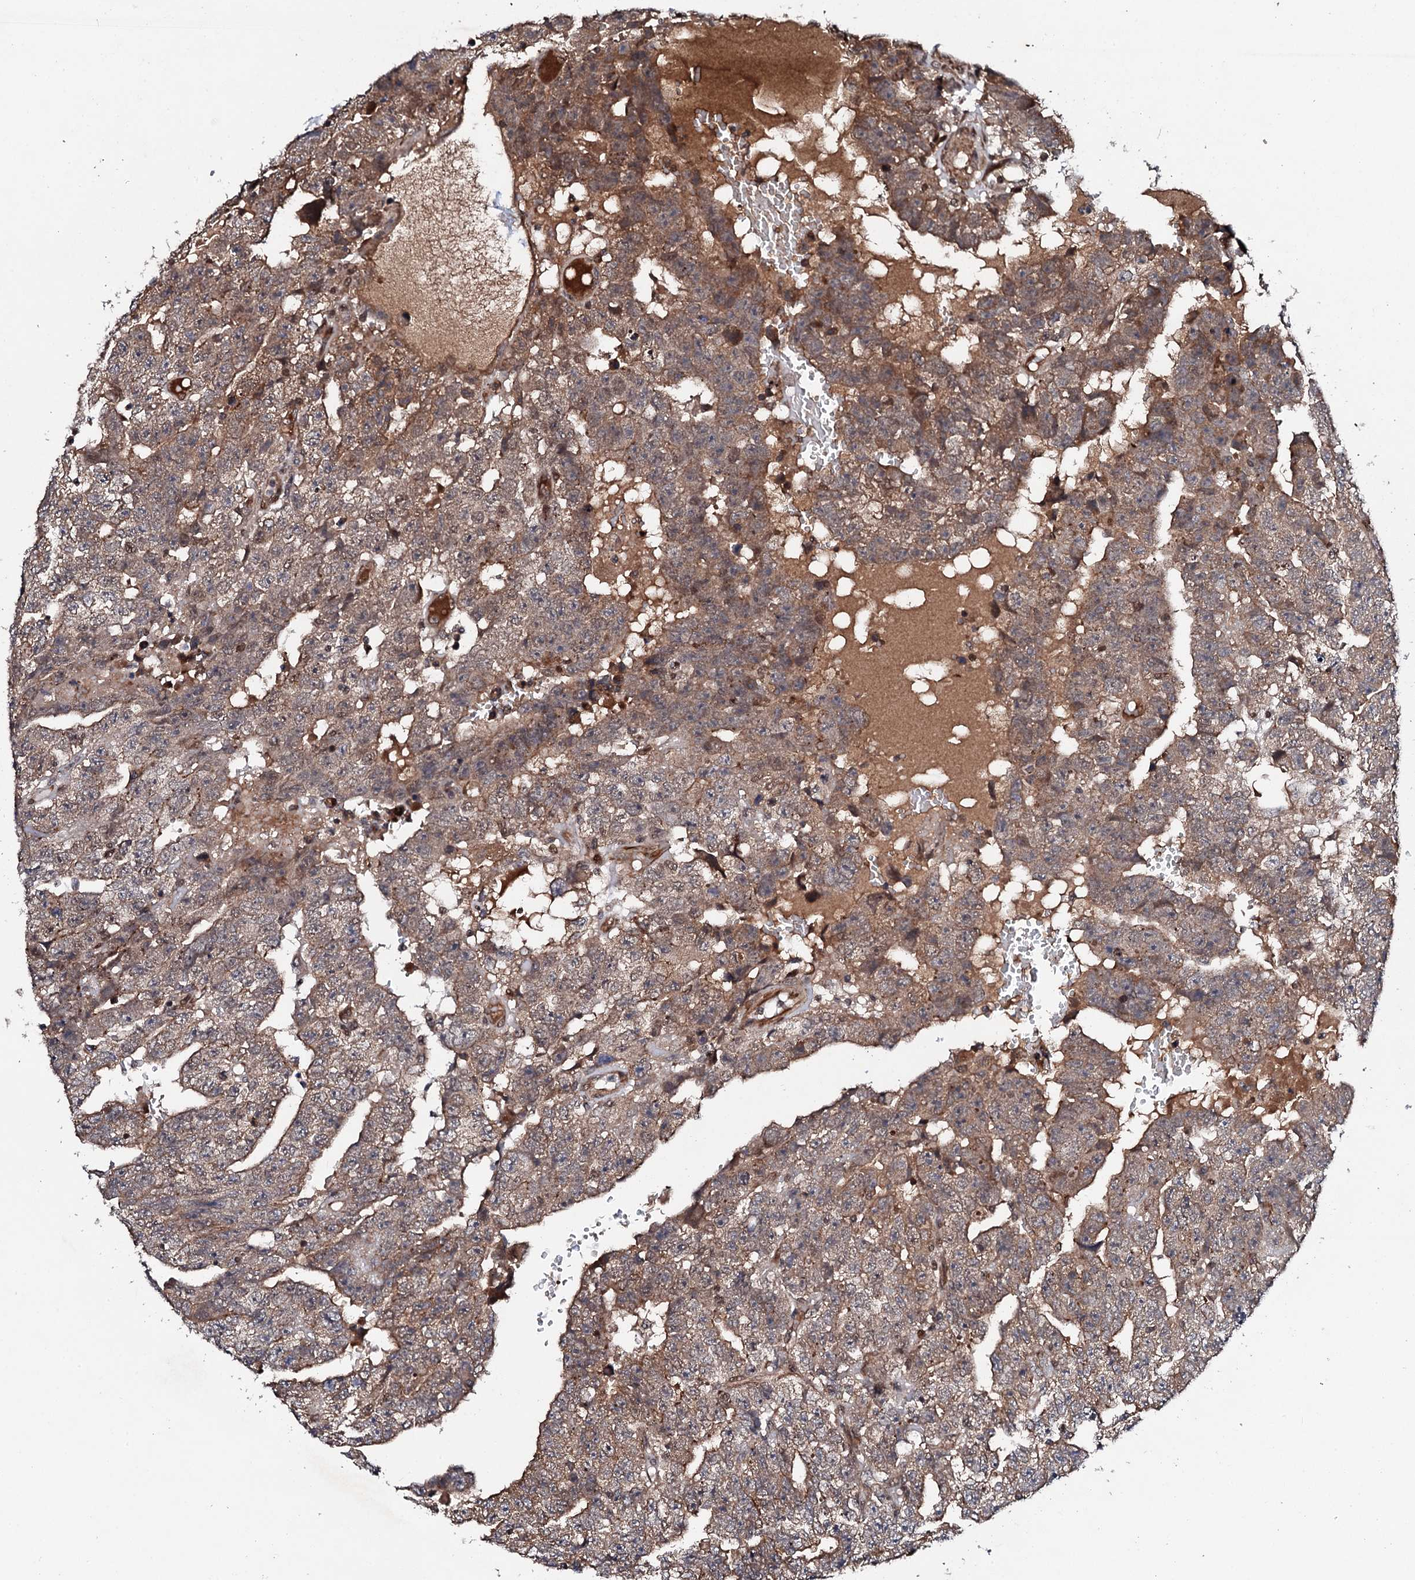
{"staining": {"intensity": "weak", "quantity": ">75%", "location": "cytoplasmic/membranous"}, "tissue": "testis cancer", "cell_type": "Tumor cells", "image_type": "cancer", "snomed": [{"axis": "morphology", "description": "Carcinoma, Embryonal, NOS"}, {"axis": "topography", "description": "Testis"}], "caption": "Immunohistochemistry photomicrograph of neoplastic tissue: testis embryonal carcinoma stained using immunohistochemistry exhibits low levels of weak protein expression localized specifically in the cytoplasmic/membranous of tumor cells, appearing as a cytoplasmic/membranous brown color.", "gene": "FAM111A", "patient": {"sex": "male", "age": 25}}